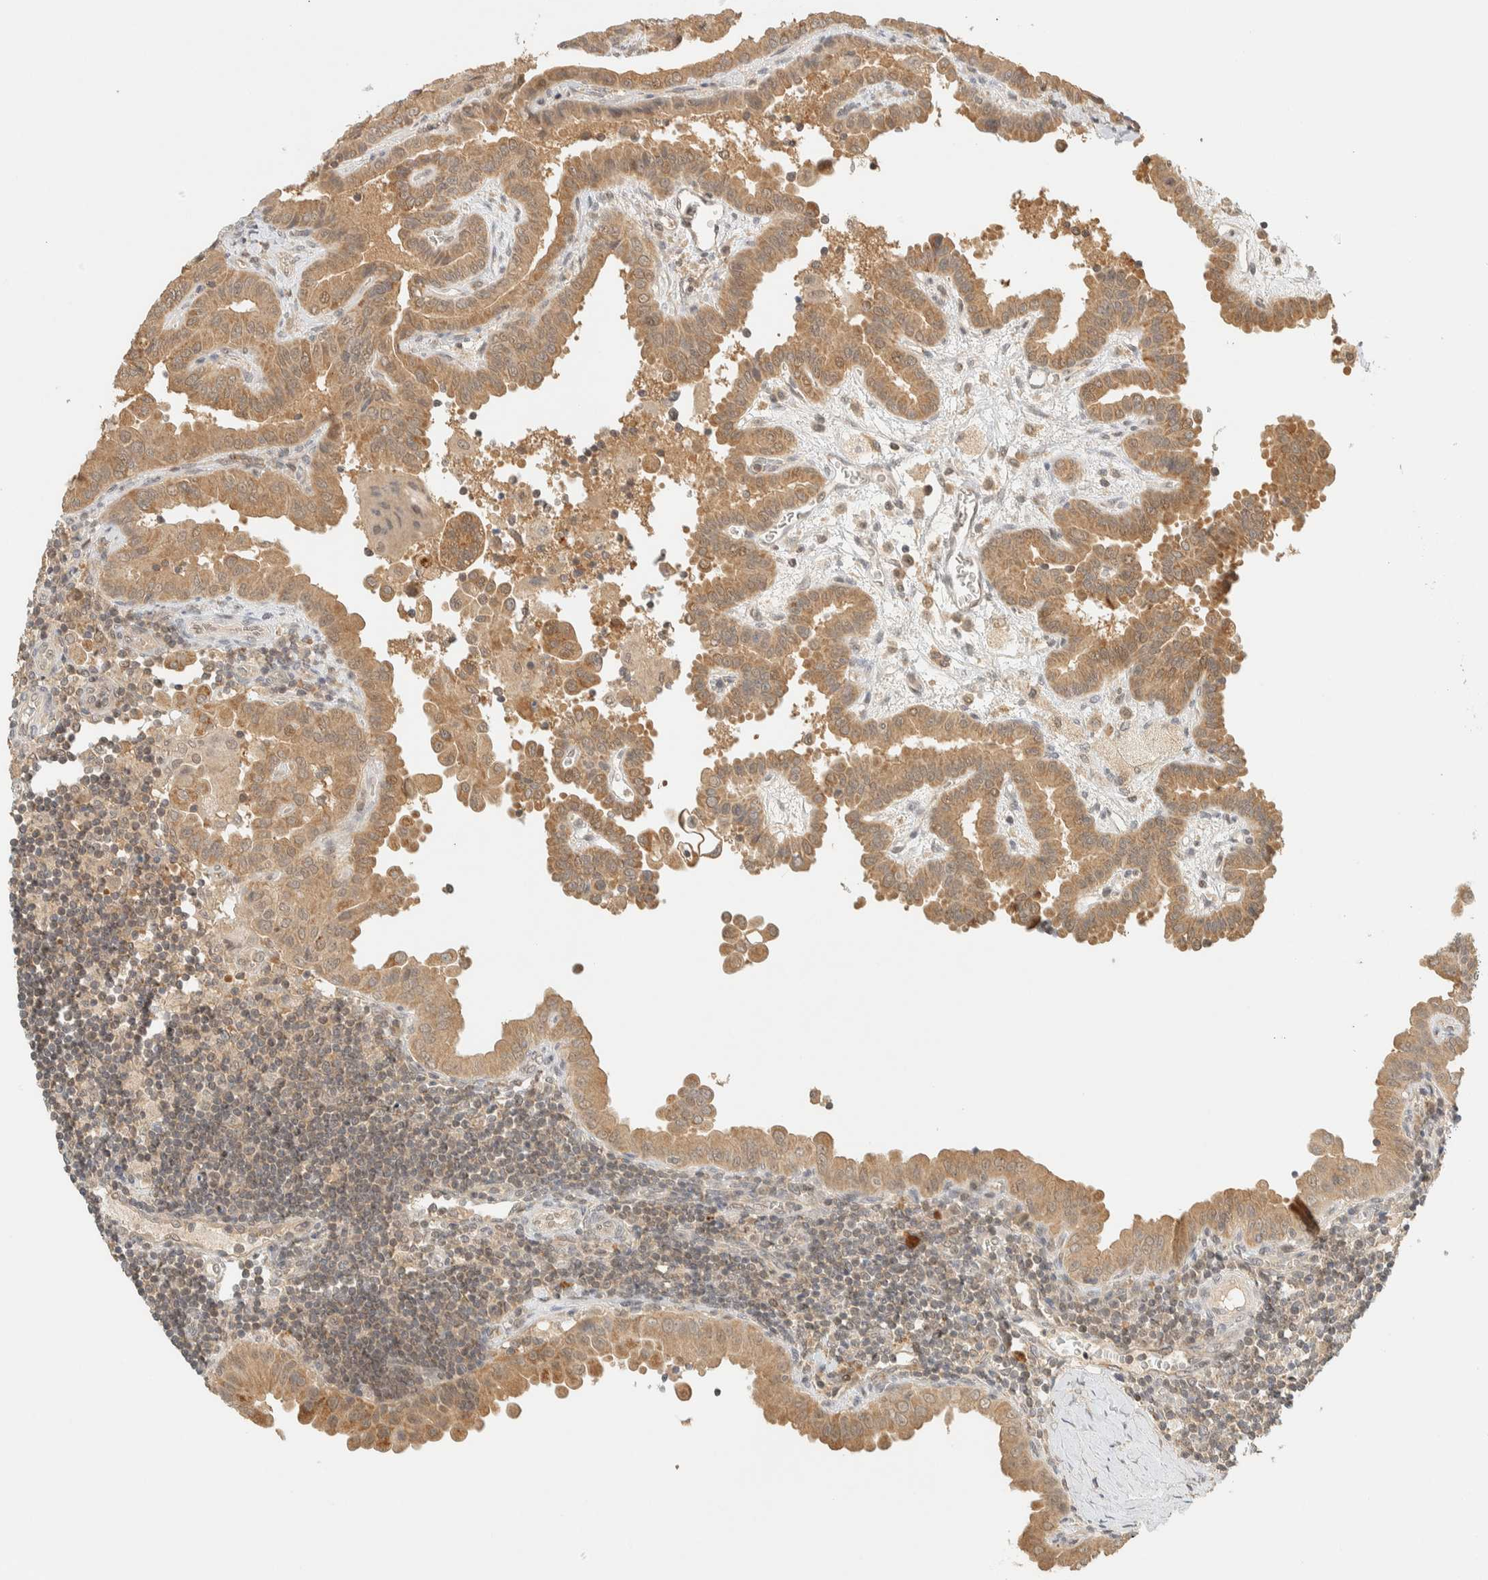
{"staining": {"intensity": "moderate", "quantity": ">75%", "location": "cytoplasmic/membranous"}, "tissue": "thyroid cancer", "cell_type": "Tumor cells", "image_type": "cancer", "snomed": [{"axis": "morphology", "description": "Papillary adenocarcinoma, NOS"}, {"axis": "topography", "description": "Thyroid gland"}], "caption": "A medium amount of moderate cytoplasmic/membranous positivity is seen in about >75% of tumor cells in thyroid cancer (papillary adenocarcinoma) tissue. (DAB (3,3'-diaminobenzidine) = brown stain, brightfield microscopy at high magnification).", "gene": "KIFAP3", "patient": {"sex": "male", "age": 33}}